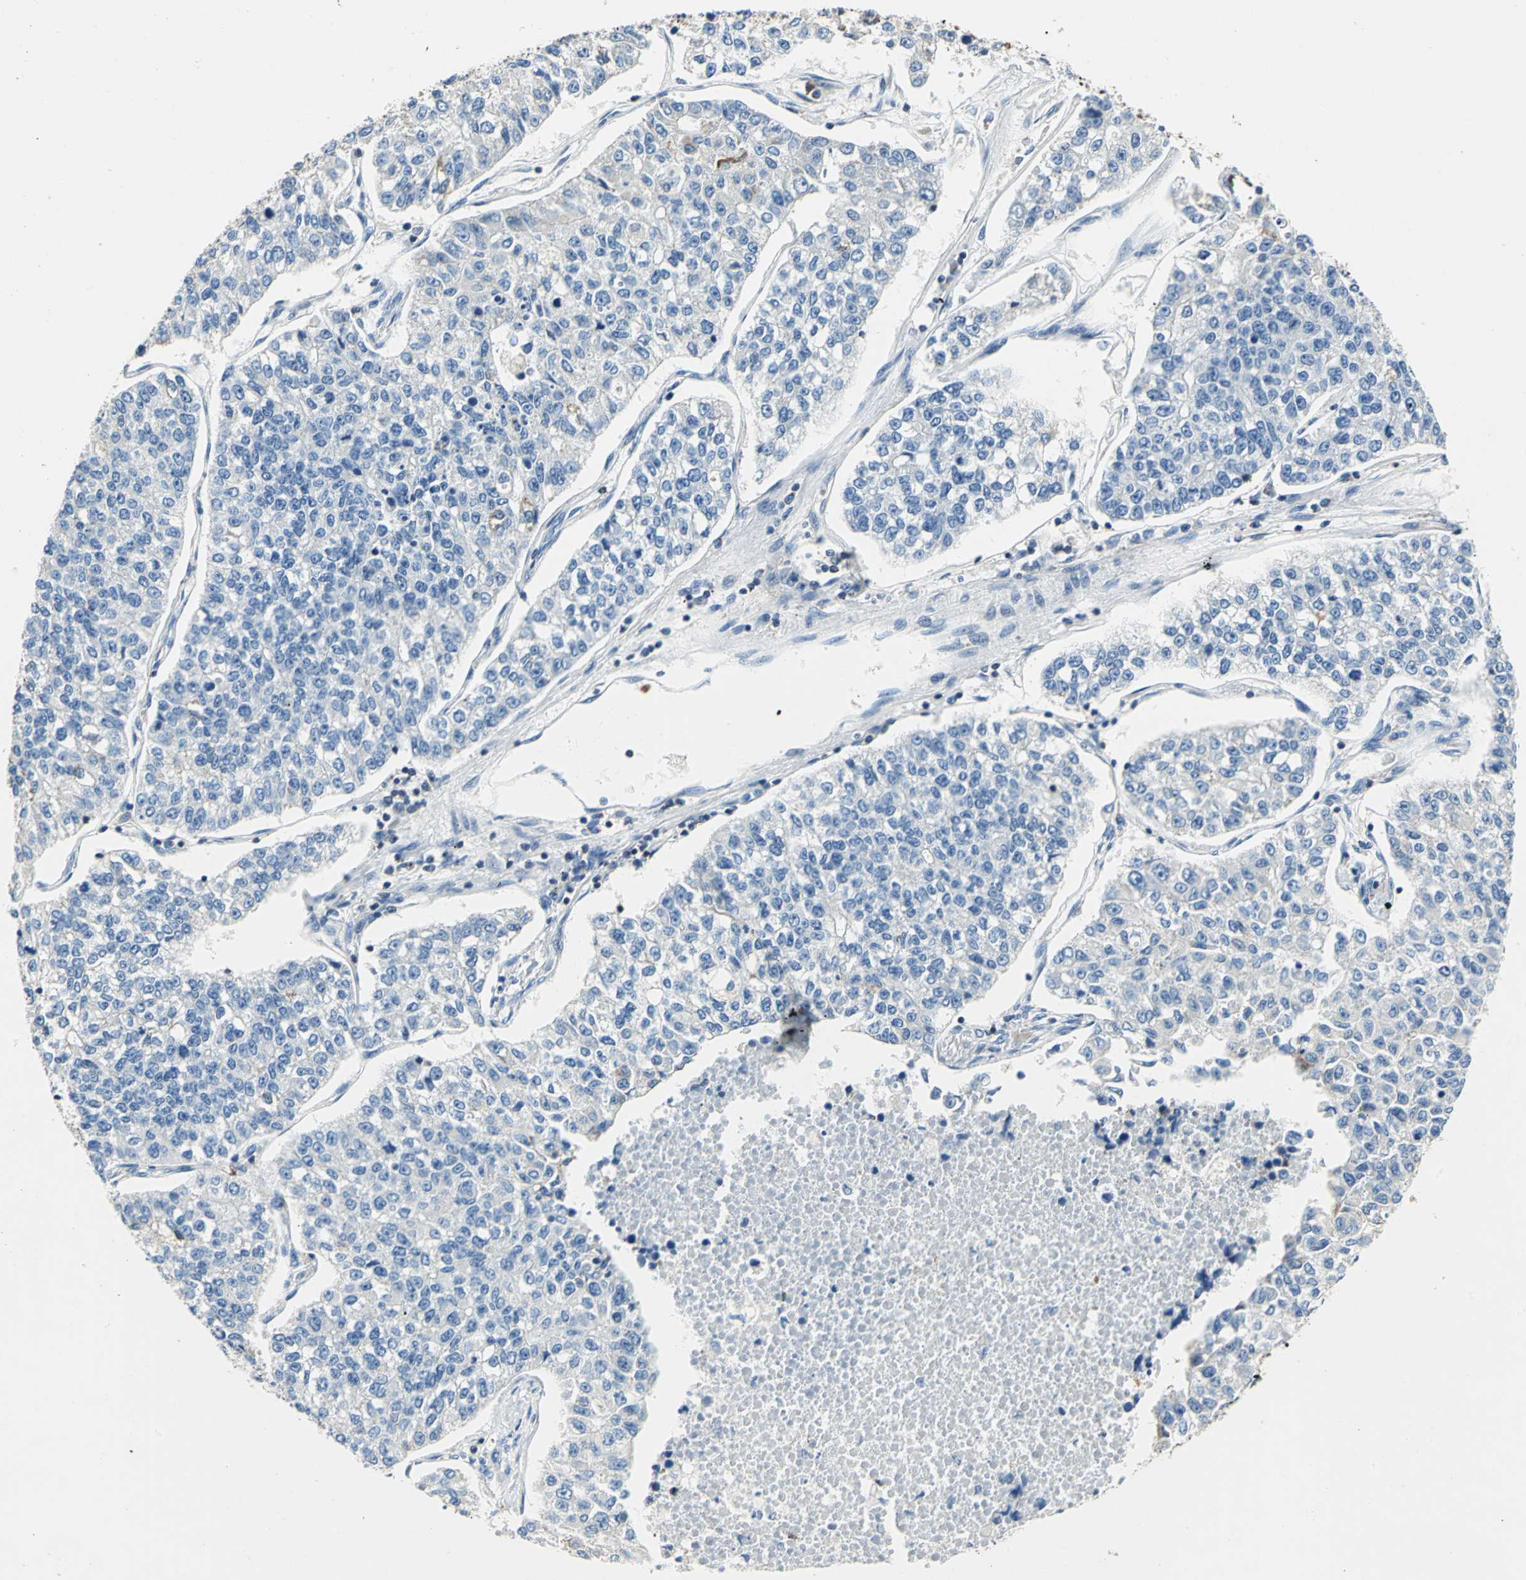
{"staining": {"intensity": "negative", "quantity": "none", "location": "none"}, "tissue": "lung cancer", "cell_type": "Tumor cells", "image_type": "cancer", "snomed": [{"axis": "morphology", "description": "Adenocarcinoma, NOS"}, {"axis": "topography", "description": "Lung"}], "caption": "Histopathology image shows no protein staining in tumor cells of adenocarcinoma (lung) tissue.", "gene": "SEPTIN6", "patient": {"sex": "male", "age": 49}}